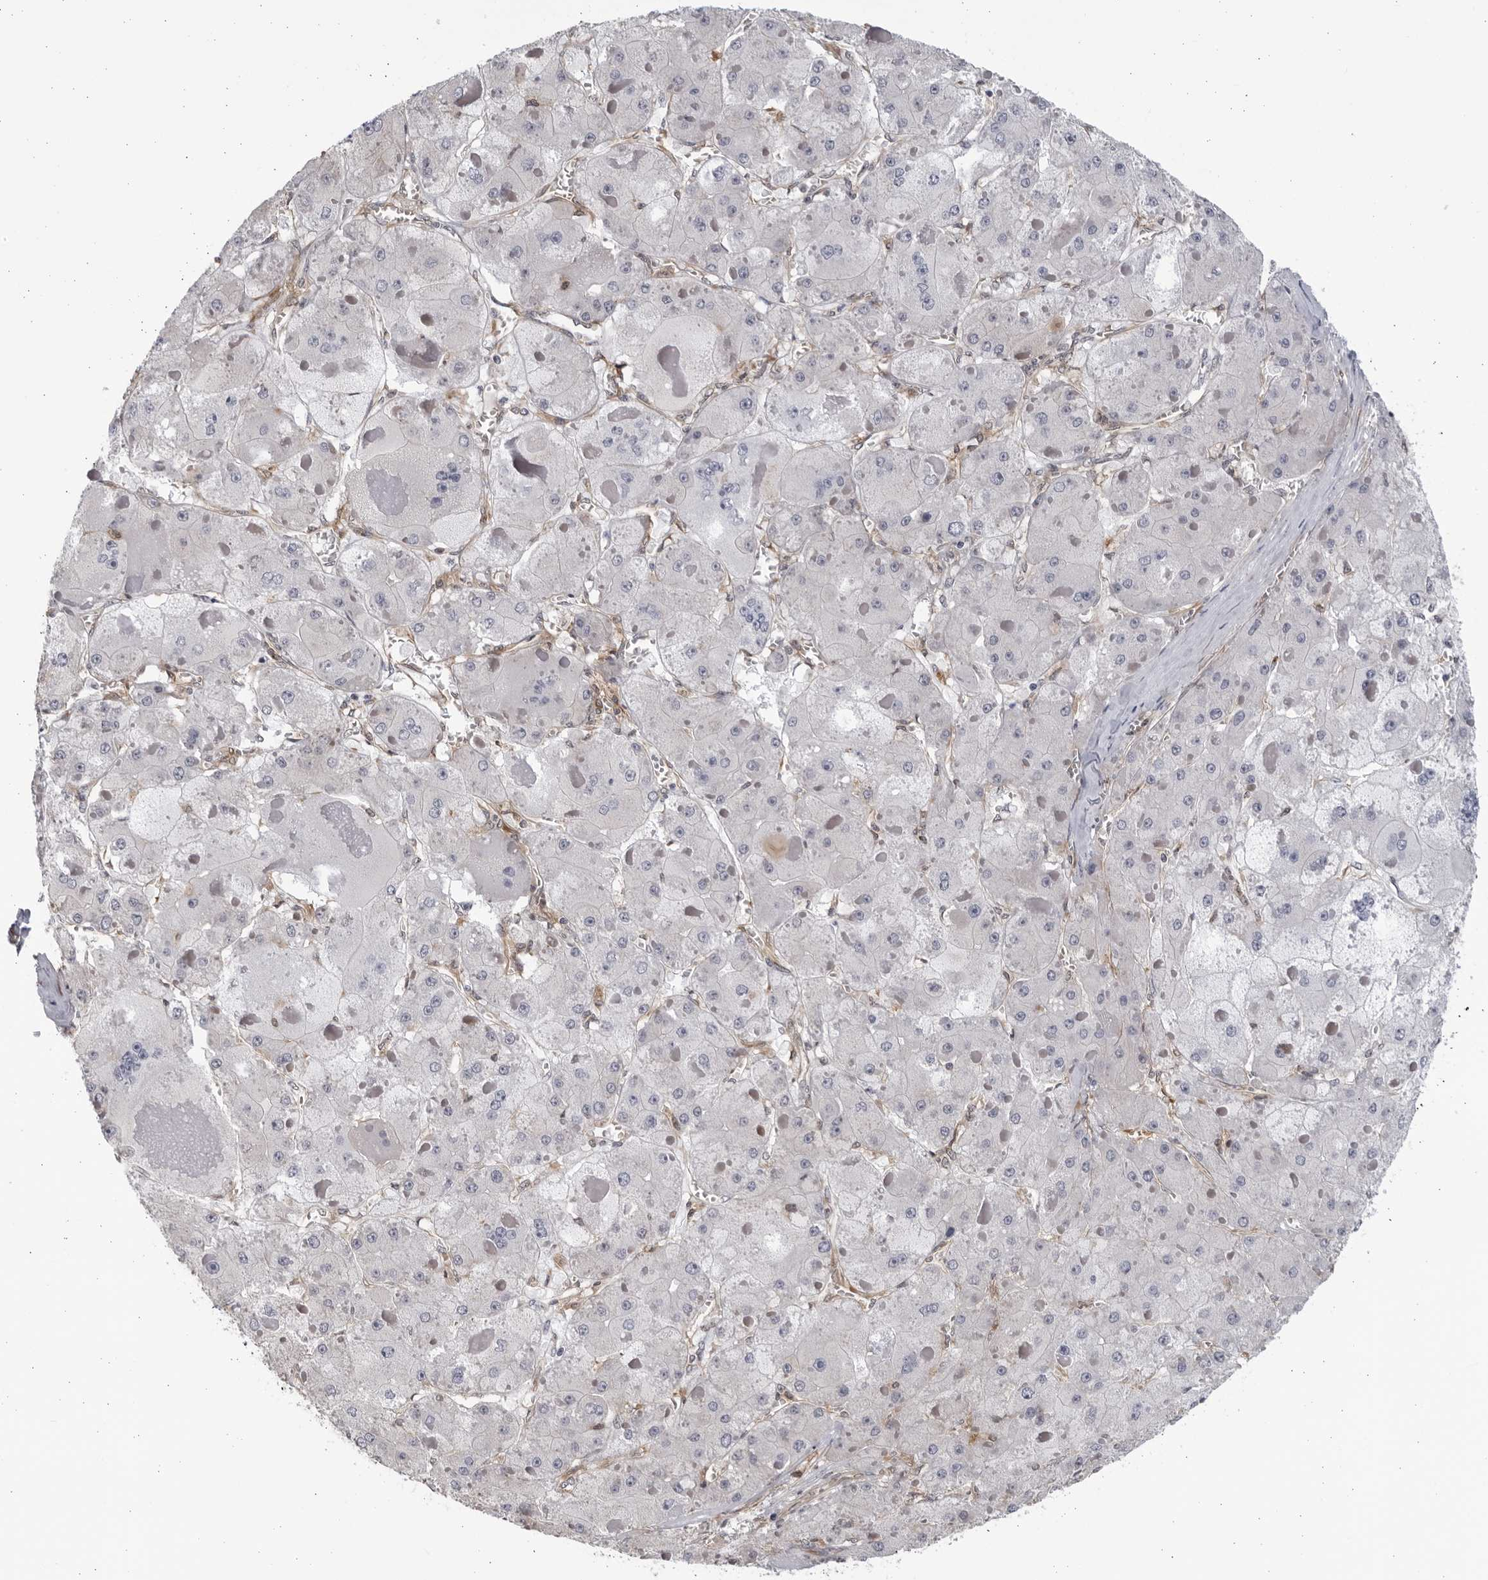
{"staining": {"intensity": "negative", "quantity": "none", "location": "none"}, "tissue": "liver cancer", "cell_type": "Tumor cells", "image_type": "cancer", "snomed": [{"axis": "morphology", "description": "Carcinoma, Hepatocellular, NOS"}, {"axis": "topography", "description": "Liver"}], "caption": "The micrograph displays no staining of tumor cells in liver hepatocellular carcinoma.", "gene": "BMP2K", "patient": {"sex": "female", "age": 73}}